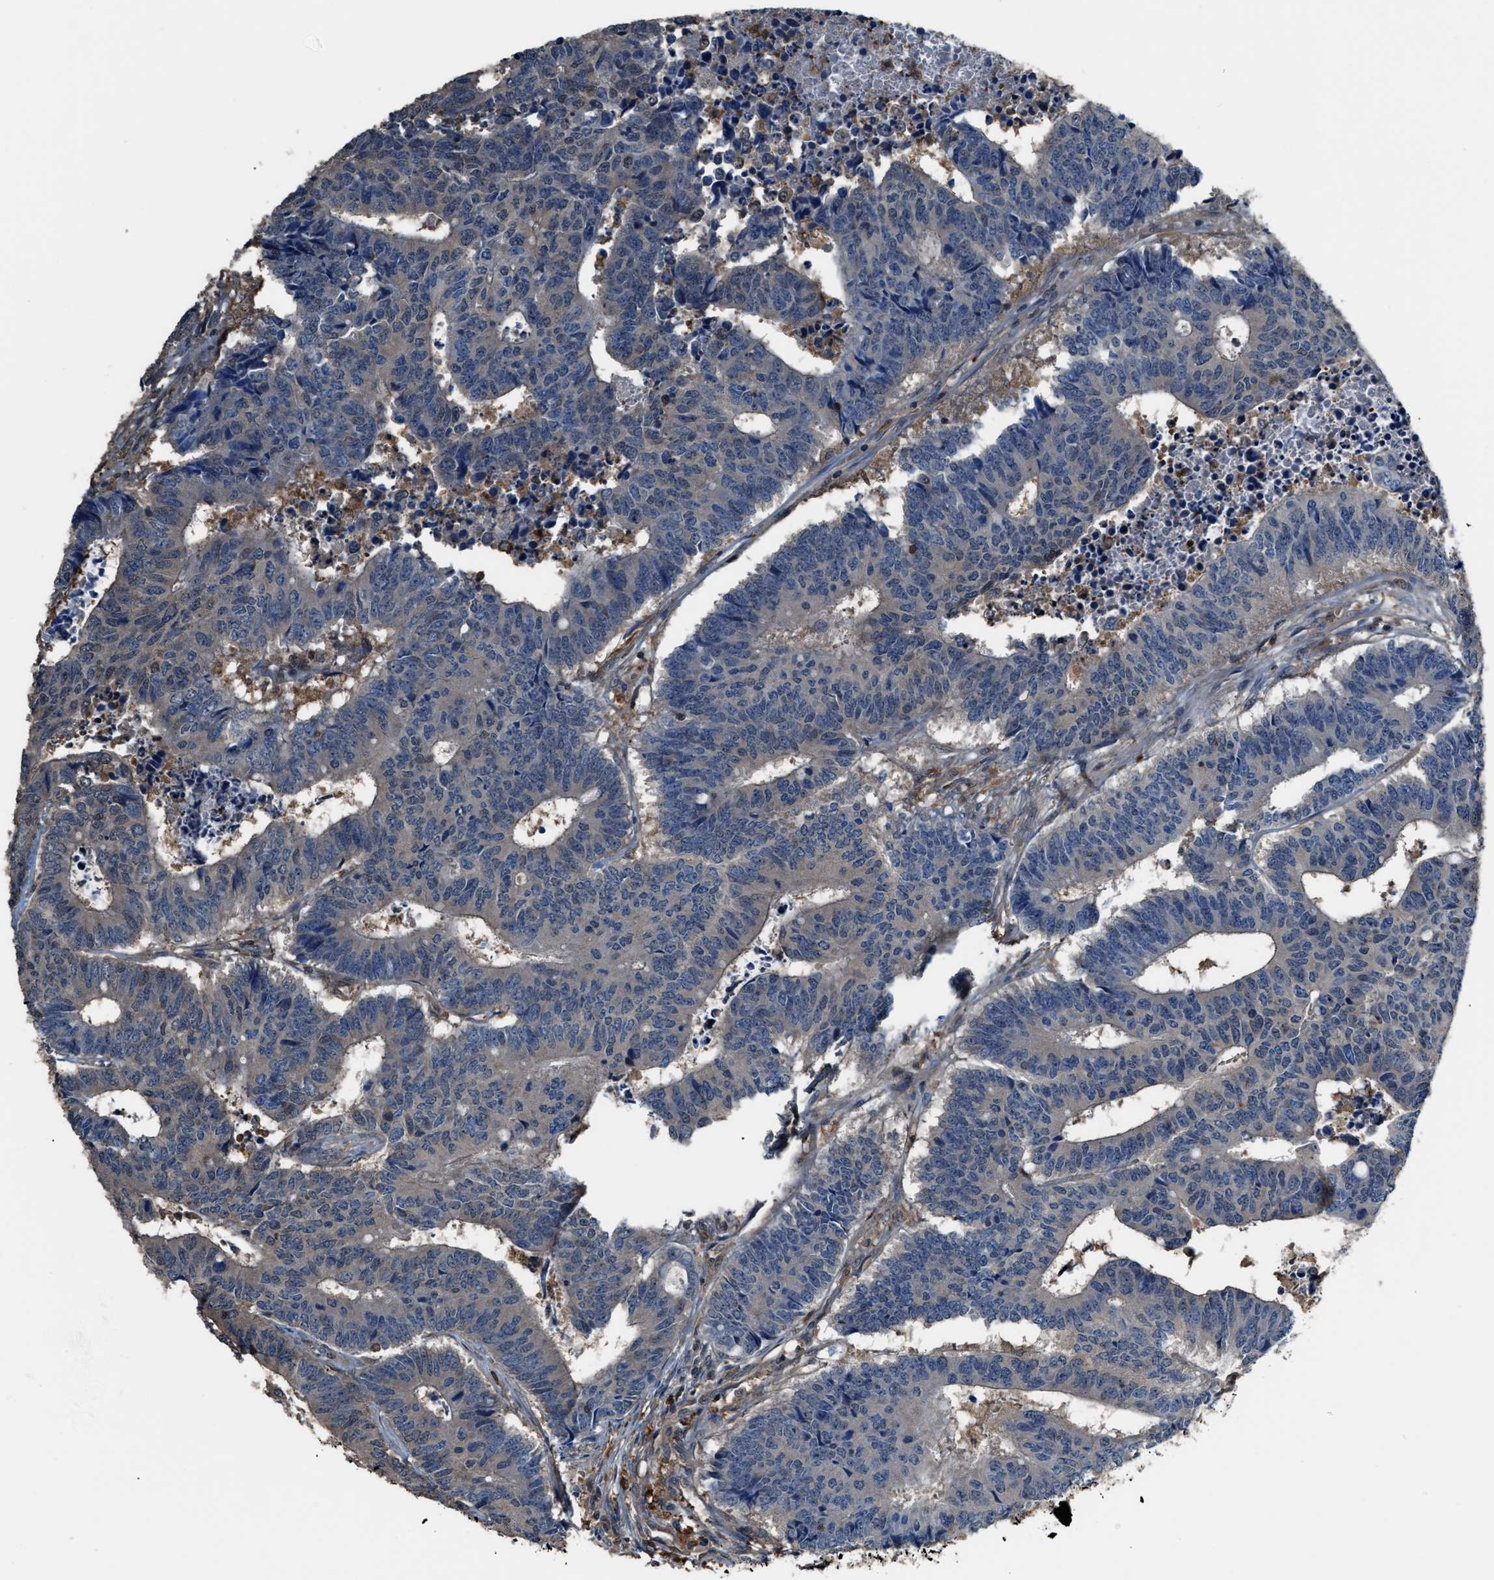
{"staining": {"intensity": "negative", "quantity": "none", "location": "none"}, "tissue": "colorectal cancer", "cell_type": "Tumor cells", "image_type": "cancer", "snomed": [{"axis": "morphology", "description": "Adenocarcinoma, NOS"}, {"axis": "topography", "description": "Rectum"}], "caption": "Immunohistochemistry (IHC) of human adenocarcinoma (colorectal) reveals no positivity in tumor cells.", "gene": "MTPN", "patient": {"sex": "male", "age": 84}}